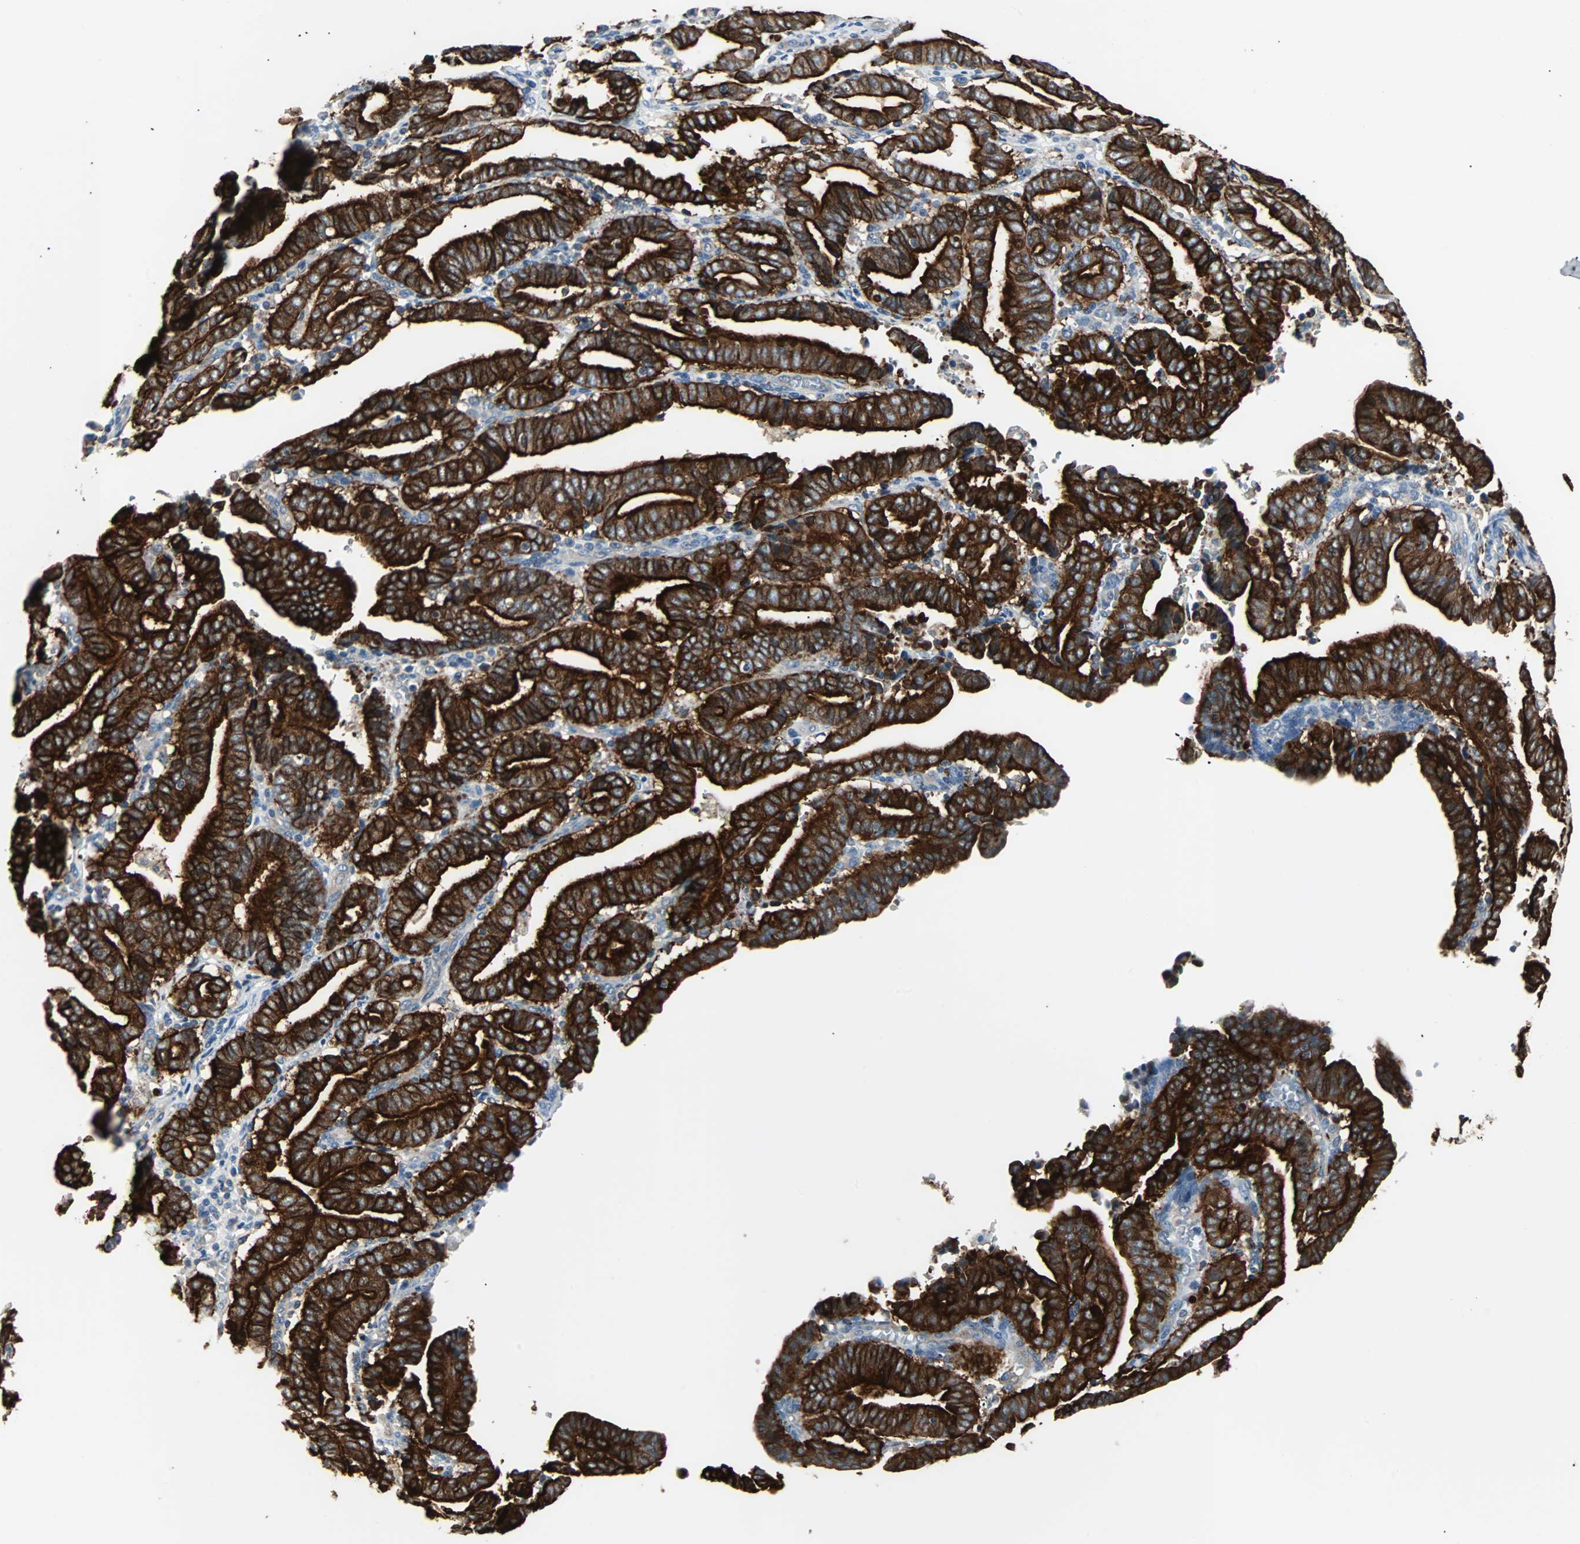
{"staining": {"intensity": "strong", "quantity": ">75%", "location": "cytoplasmic/membranous"}, "tissue": "endometrial cancer", "cell_type": "Tumor cells", "image_type": "cancer", "snomed": [{"axis": "morphology", "description": "Adenocarcinoma, NOS"}, {"axis": "topography", "description": "Uterus"}], "caption": "Immunohistochemical staining of human endometrial adenocarcinoma demonstrates high levels of strong cytoplasmic/membranous protein expression in approximately >75% of tumor cells.", "gene": "CMC2", "patient": {"sex": "female", "age": 83}}